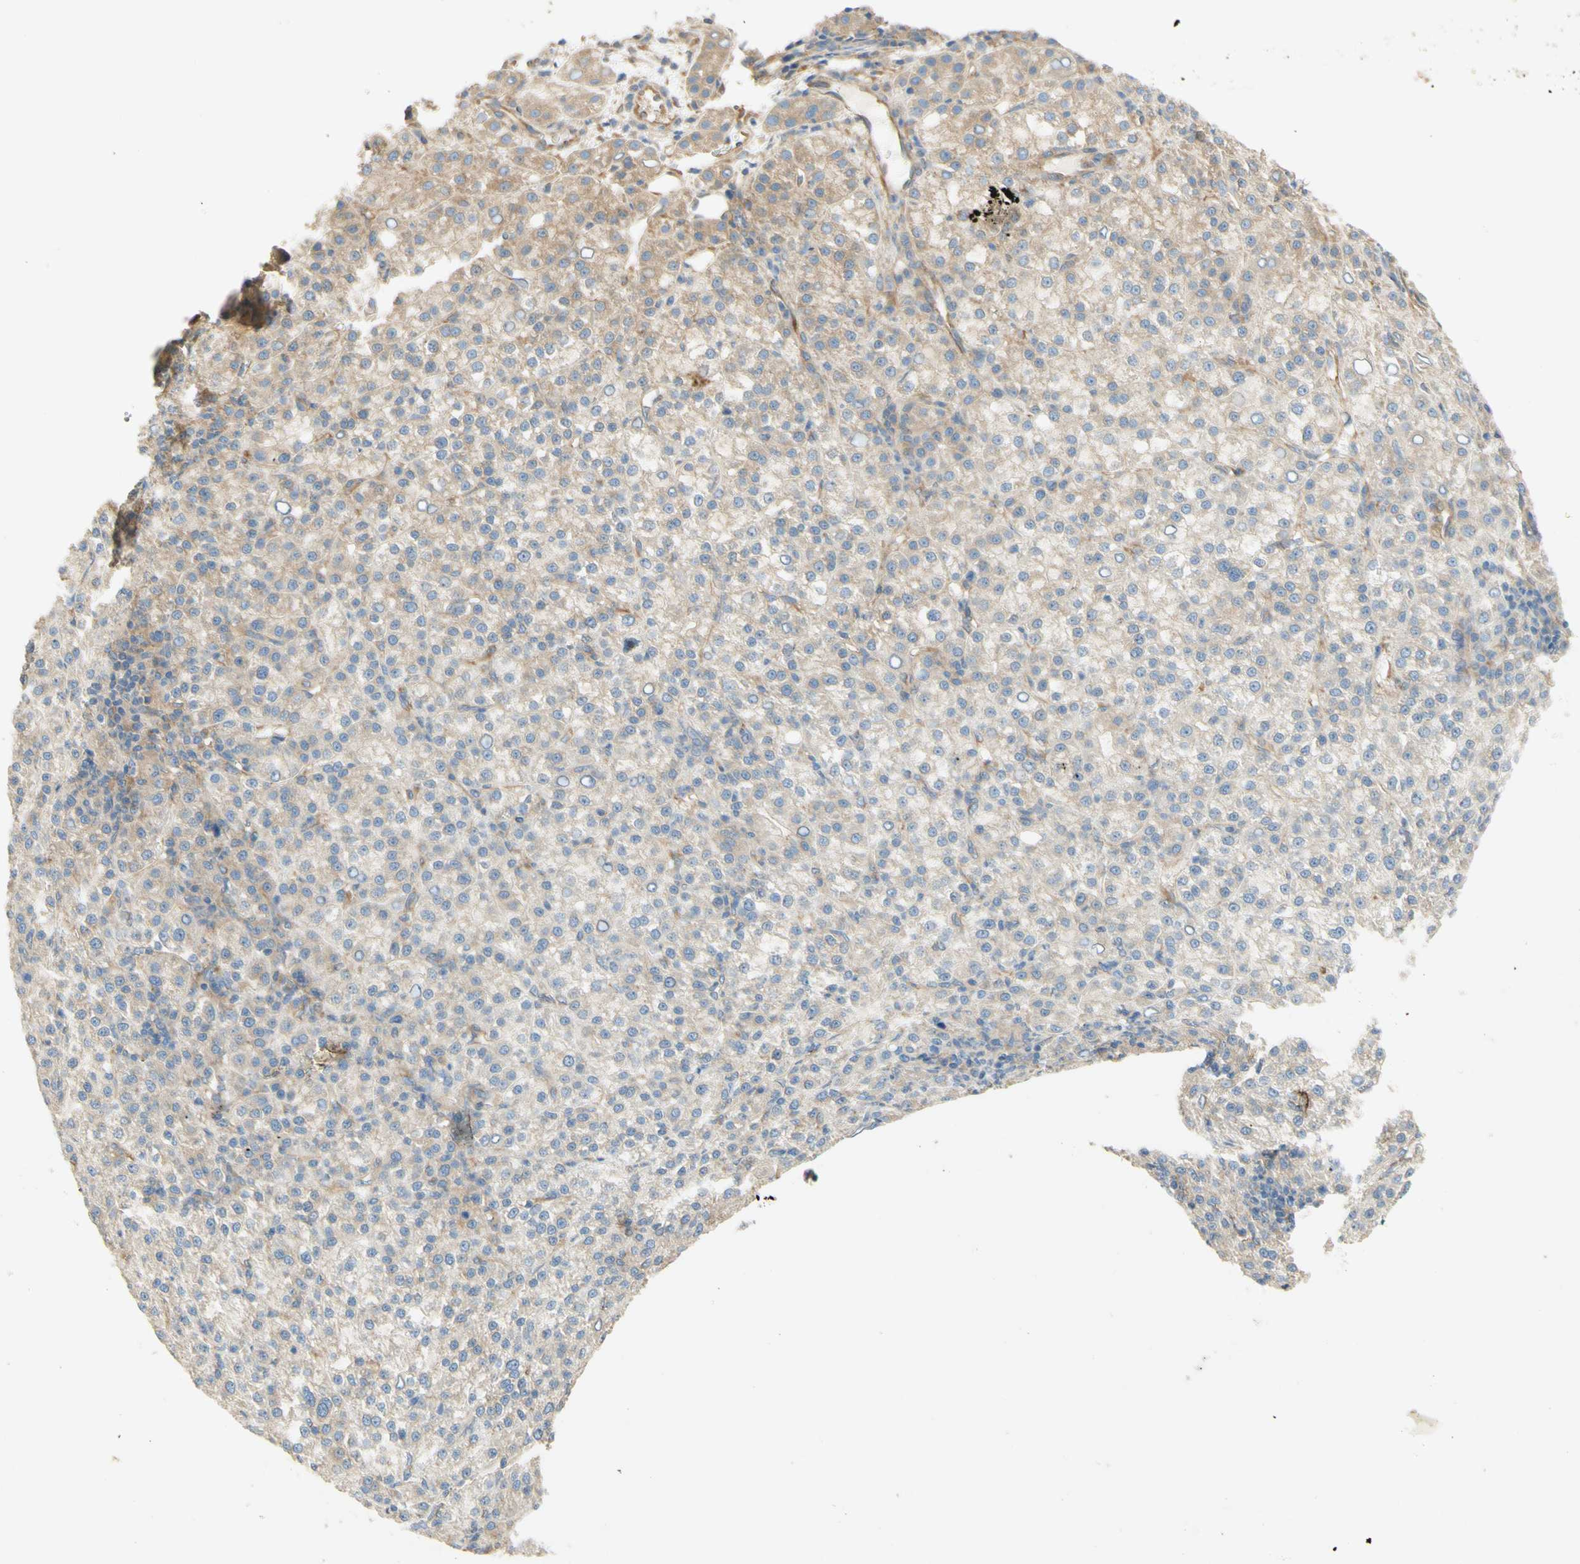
{"staining": {"intensity": "weak", "quantity": "<25%", "location": "cytoplasmic/membranous"}, "tissue": "liver cancer", "cell_type": "Tumor cells", "image_type": "cancer", "snomed": [{"axis": "morphology", "description": "Carcinoma, Hepatocellular, NOS"}, {"axis": "topography", "description": "Liver"}], "caption": "The histopathology image demonstrates no staining of tumor cells in liver hepatocellular carcinoma. Brightfield microscopy of immunohistochemistry stained with DAB (3,3'-diaminobenzidine) (brown) and hematoxylin (blue), captured at high magnification.", "gene": "DYNC1H1", "patient": {"sex": "female", "age": 58}}